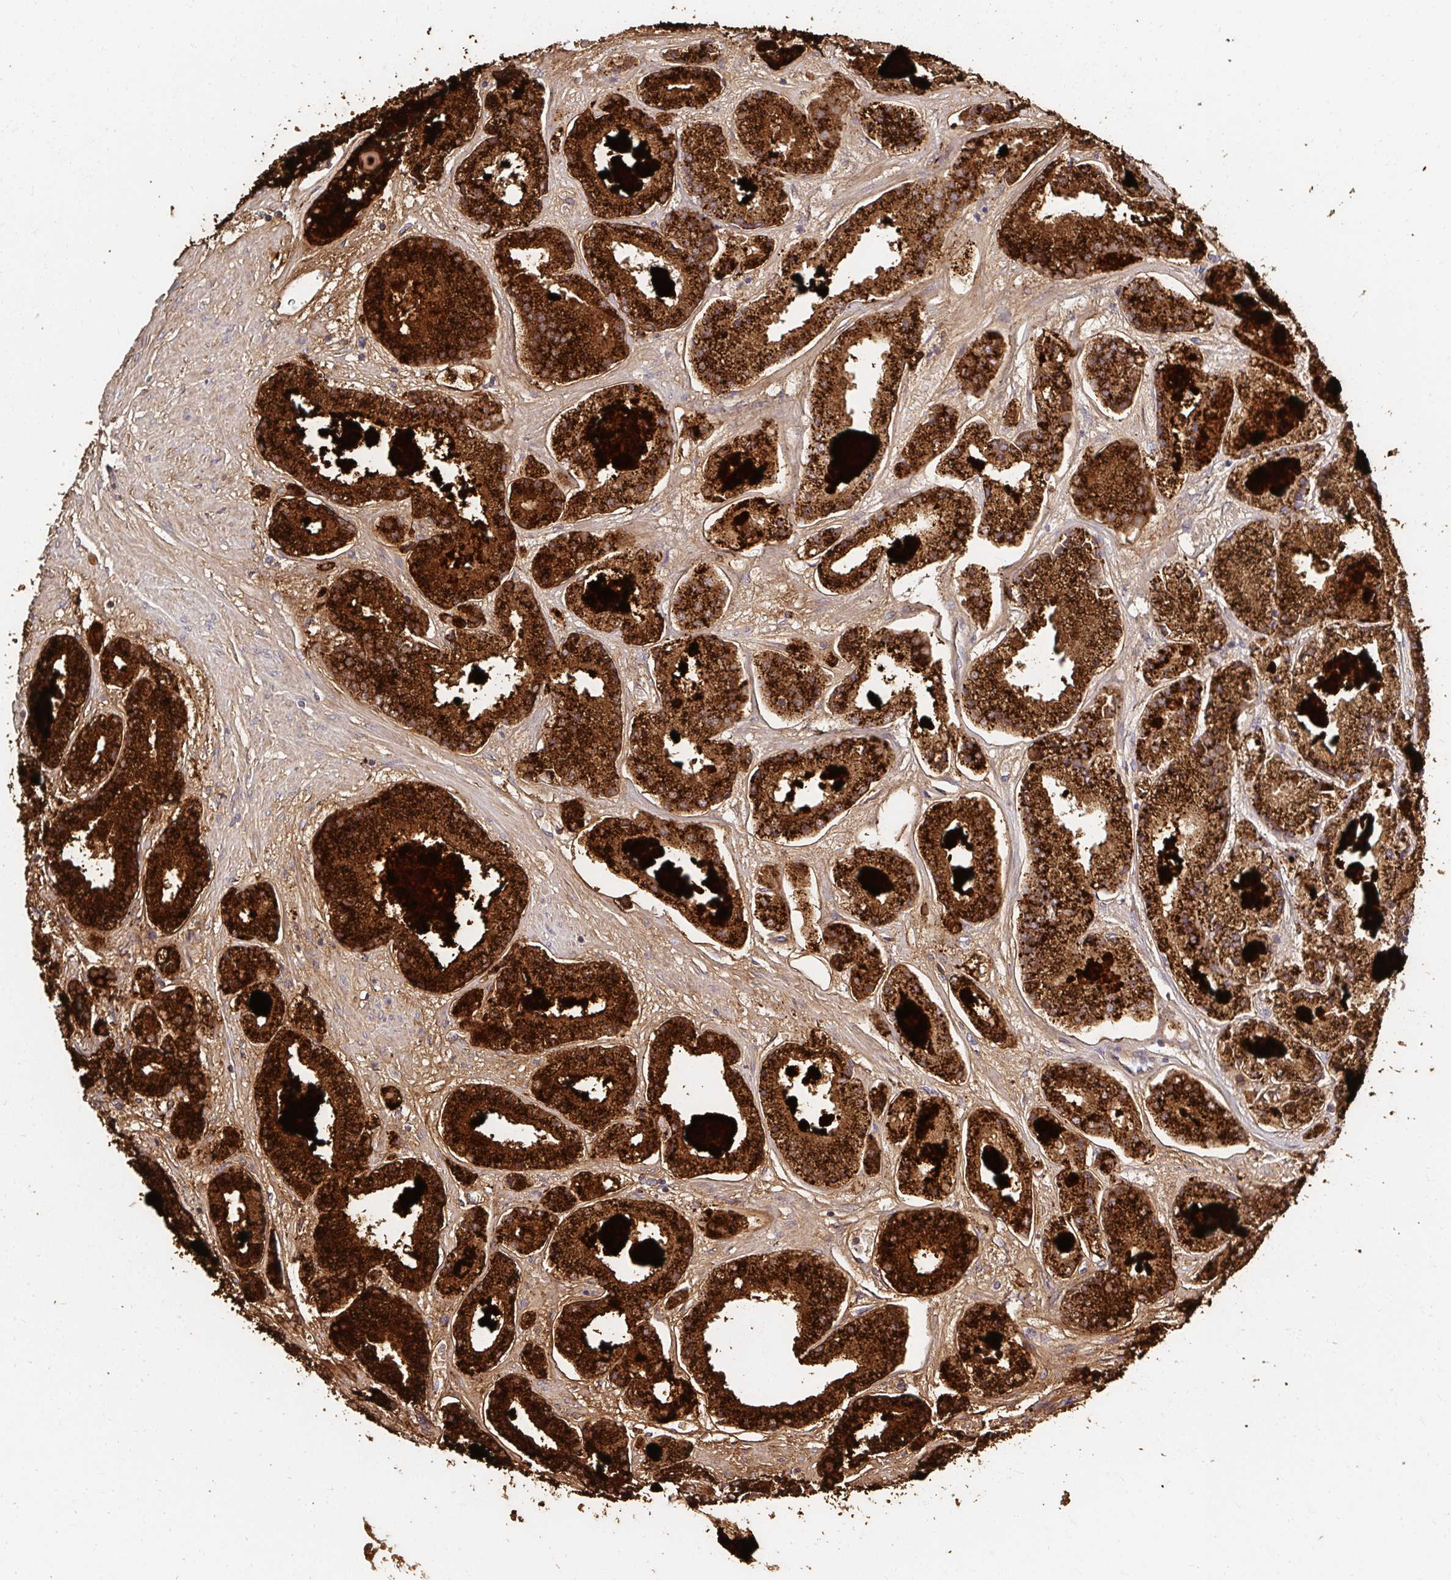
{"staining": {"intensity": "strong", "quantity": ">75%", "location": "cytoplasmic/membranous"}, "tissue": "prostate cancer", "cell_type": "Tumor cells", "image_type": "cancer", "snomed": [{"axis": "morphology", "description": "Adenocarcinoma, High grade"}, {"axis": "topography", "description": "Prostate"}], "caption": "A brown stain shows strong cytoplasmic/membranous positivity of a protein in prostate cancer tumor cells. Using DAB (brown) and hematoxylin (blue) stains, captured at high magnification using brightfield microscopy.", "gene": "APBB1", "patient": {"sex": "male", "age": 67}}